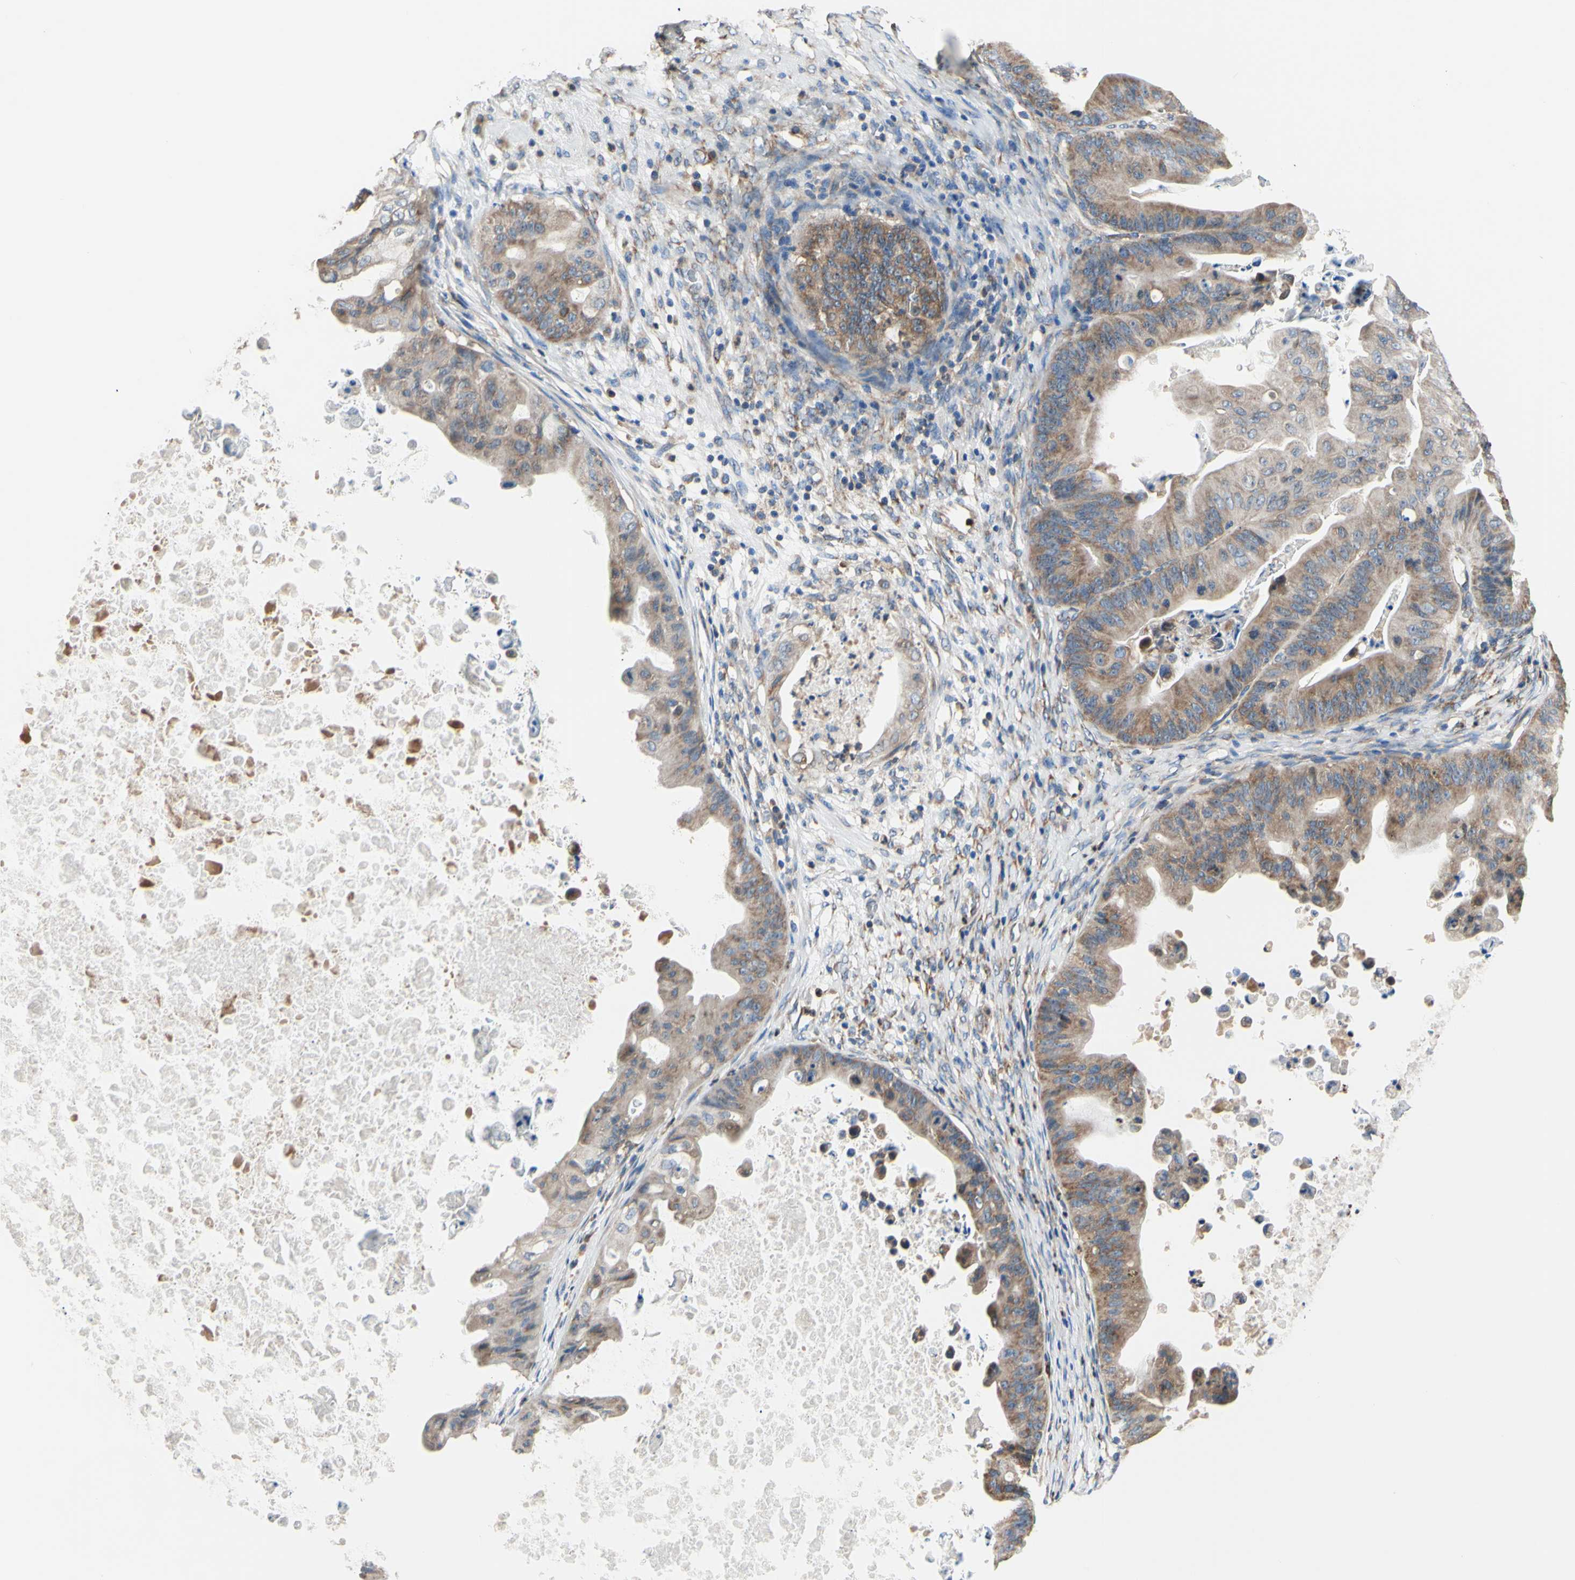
{"staining": {"intensity": "moderate", "quantity": ">75%", "location": "cytoplasmic/membranous"}, "tissue": "ovarian cancer", "cell_type": "Tumor cells", "image_type": "cancer", "snomed": [{"axis": "morphology", "description": "Cystadenocarcinoma, mucinous, NOS"}, {"axis": "topography", "description": "Ovary"}], "caption": "Mucinous cystadenocarcinoma (ovarian) stained with DAB immunohistochemistry (IHC) shows medium levels of moderate cytoplasmic/membranous staining in approximately >75% of tumor cells. The protein of interest is stained brown, and the nuclei are stained in blue (DAB IHC with brightfield microscopy, high magnification).", "gene": "FMR1", "patient": {"sex": "female", "age": 37}}